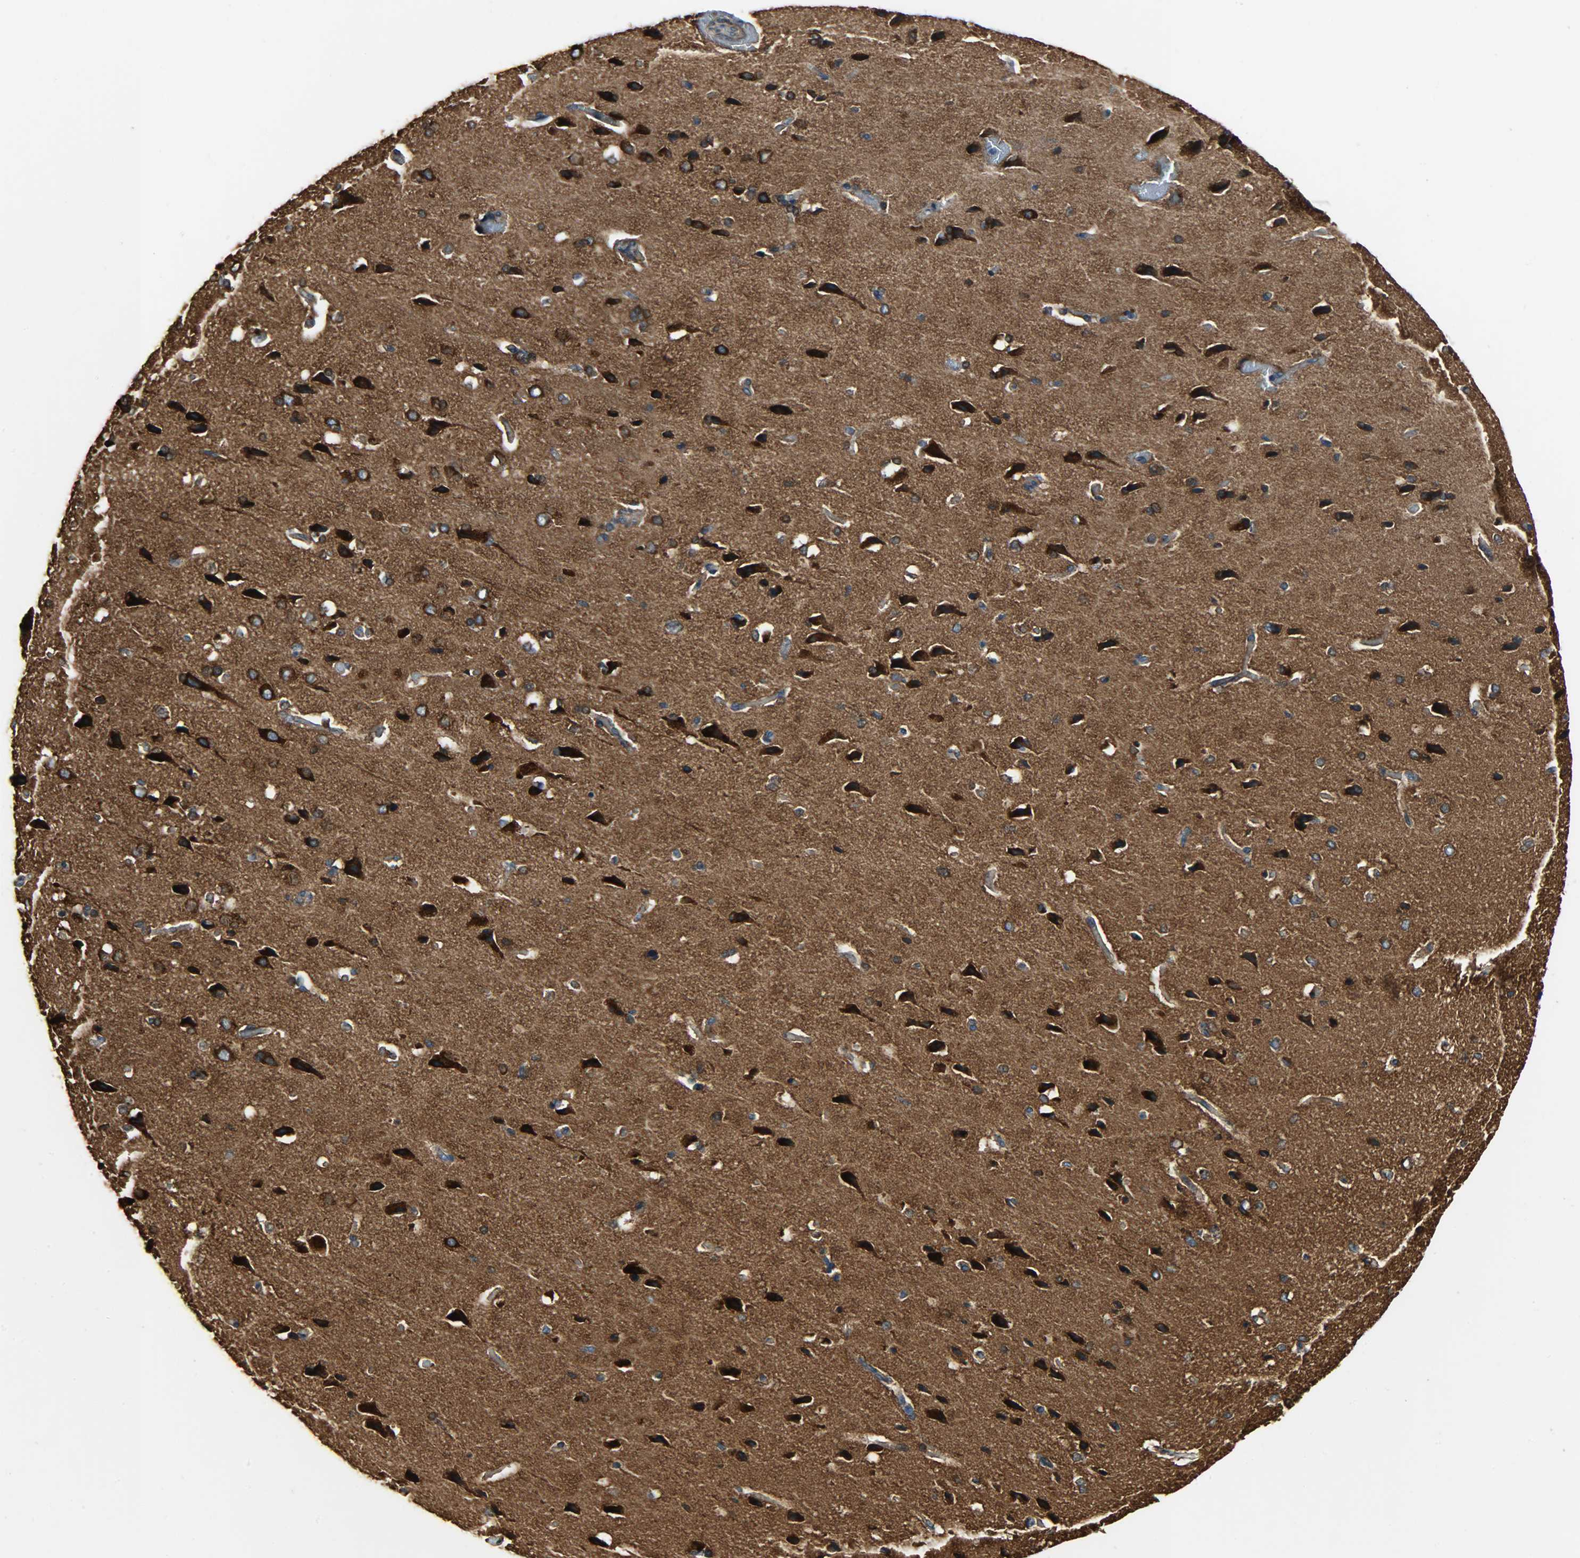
{"staining": {"intensity": "moderate", "quantity": ">75%", "location": "cytoplasmic/membranous"}, "tissue": "cerebral cortex", "cell_type": "Endothelial cells", "image_type": "normal", "snomed": [{"axis": "morphology", "description": "Normal tissue, NOS"}, {"axis": "topography", "description": "Cerebral cortex"}], "caption": "Moderate cytoplasmic/membranous positivity for a protein is present in approximately >75% of endothelial cells of benign cerebral cortex using immunohistochemistry (IHC).", "gene": "C1orf198", "patient": {"sex": "male", "age": 62}}